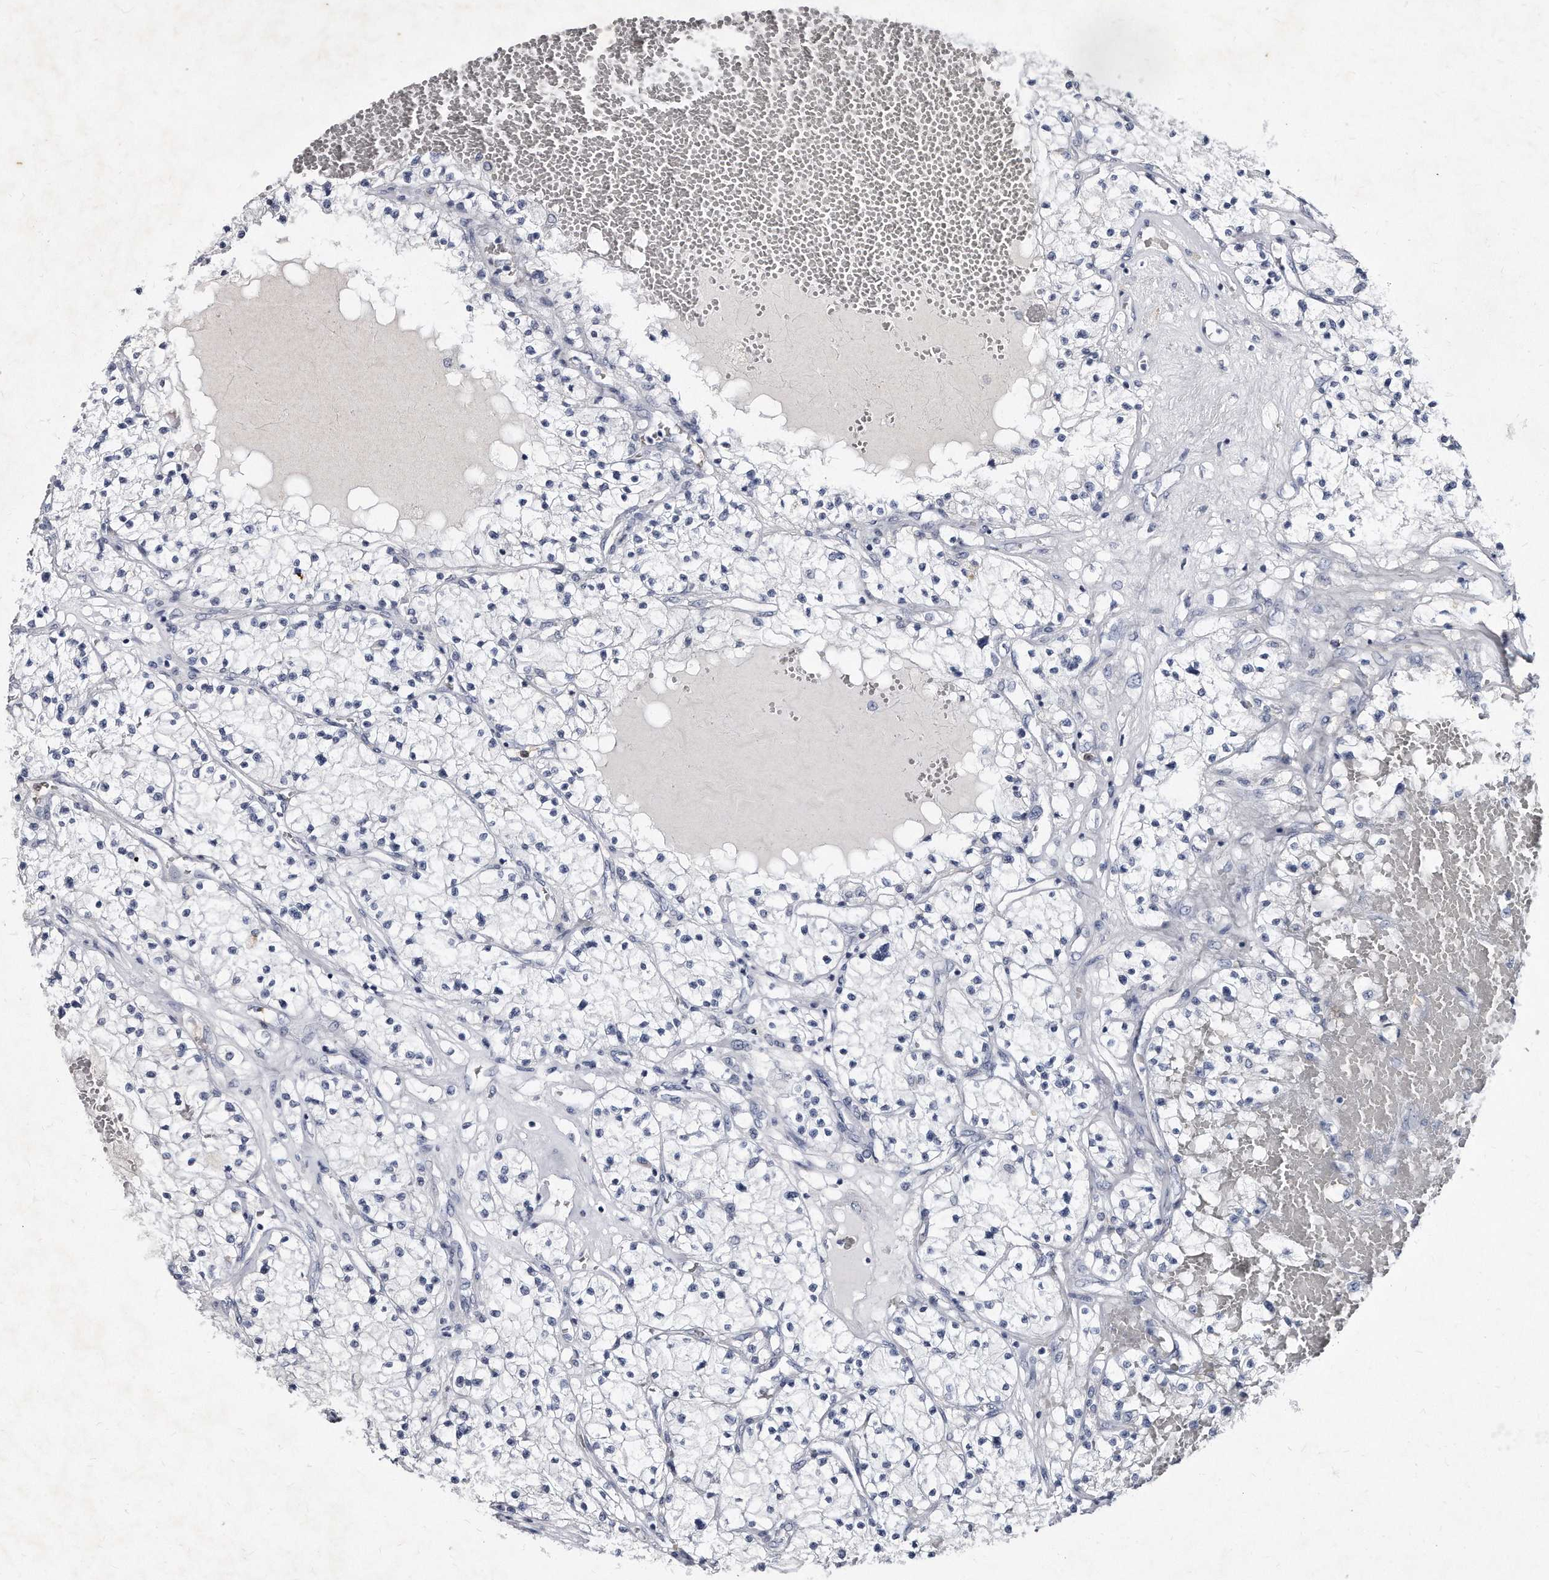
{"staining": {"intensity": "negative", "quantity": "none", "location": "none"}, "tissue": "renal cancer", "cell_type": "Tumor cells", "image_type": "cancer", "snomed": [{"axis": "morphology", "description": "Normal tissue, NOS"}, {"axis": "morphology", "description": "Adenocarcinoma, NOS"}, {"axis": "topography", "description": "Kidney"}], "caption": "Protein analysis of renal adenocarcinoma exhibits no significant staining in tumor cells.", "gene": "KLHDC3", "patient": {"sex": "male", "age": 68}}